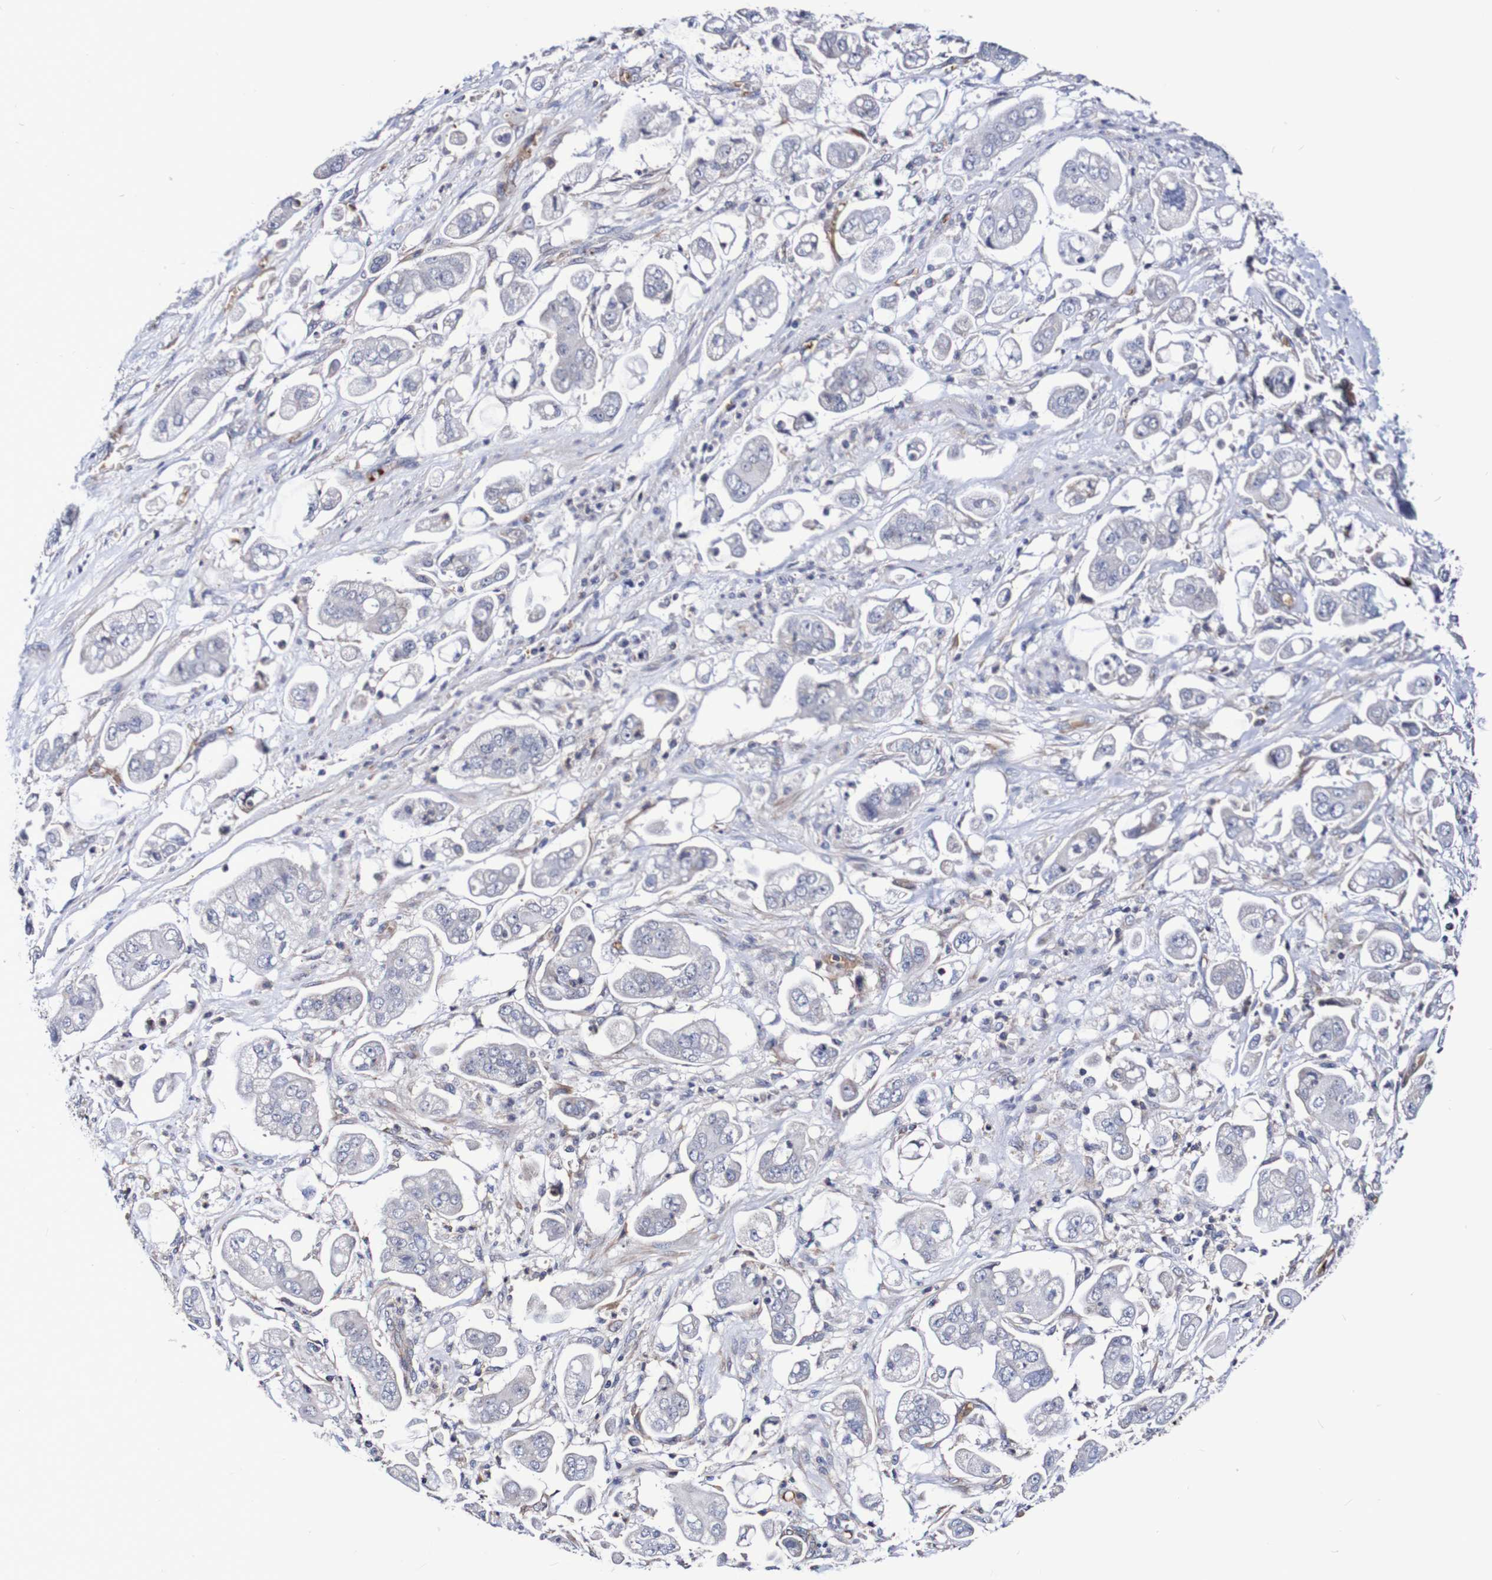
{"staining": {"intensity": "negative", "quantity": "none", "location": "none"}, "tissue": "stomach cancer", "cell_type": "Tumor cells", "image_type": "cancer", "snomed": [{"axis": "morphology", "description": "Adenocarcinoma, NOS"}, {"axis": "topography", "description": "Stomach"}], "caption": "Immunohistochemistry micrograph of human stomach cancer stained for a protein (brown), which reveals no staining in tumor cells. Nuclei are stained in blue.", "gene": "WNT4", "patient": {"sex": "male", "age": 62}}